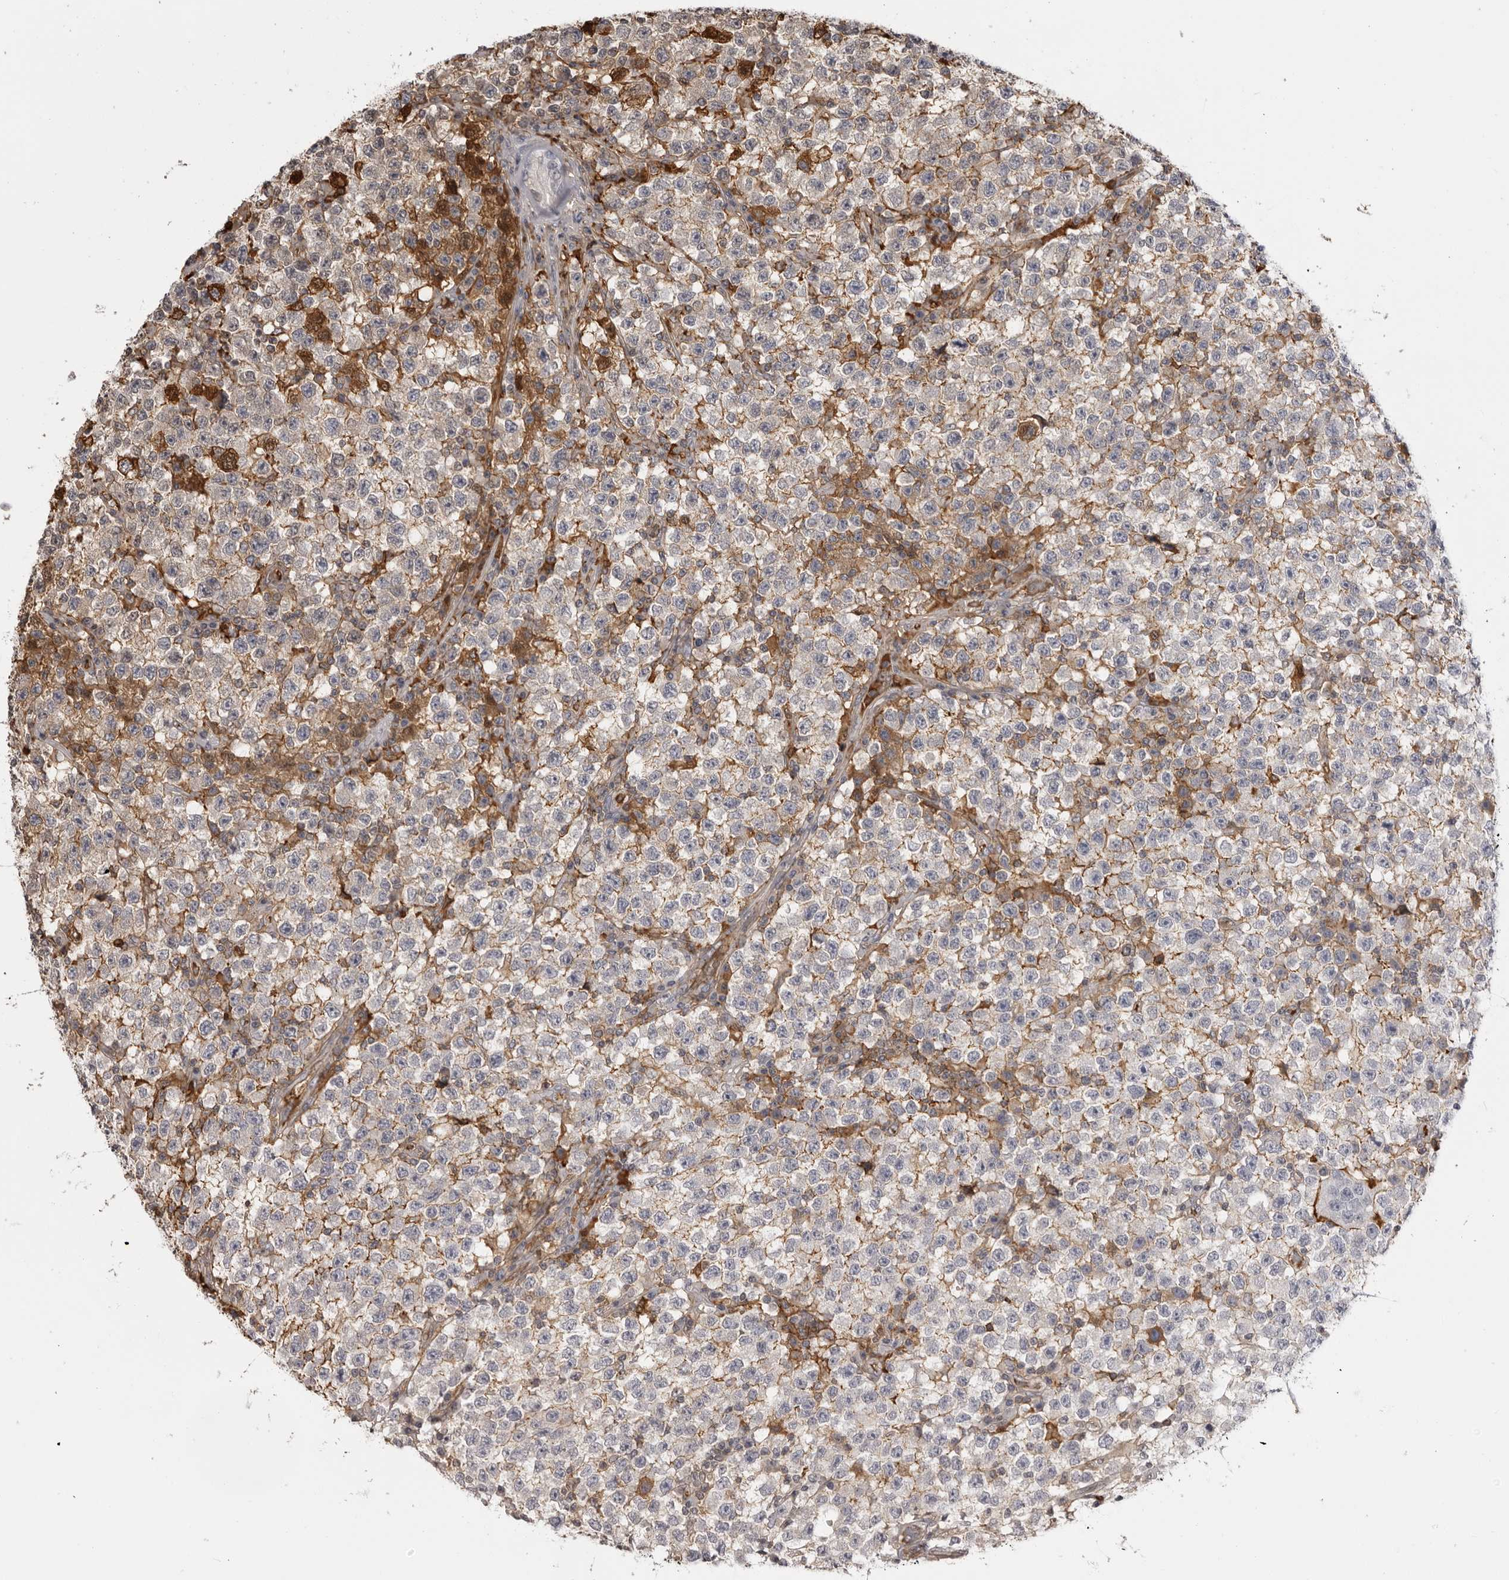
{"staining": {"intensity": "negative", "quantity": "none", "location": "none"}, "tissue": "testis cancer", "cell_type": "Tumor cells", "image_type": "cancer", "snomed": [{"axis": "morphology", "description": "Seminoma, NOS"}, {"axis": "topography", "description": "Testis"}], "caption": "Immunohistochemical staining of testis seminoma exhibits no significant expression in tumor cells.", "gene": "PLEKHF2", "patient": {"sex": "male", "age": 22}}